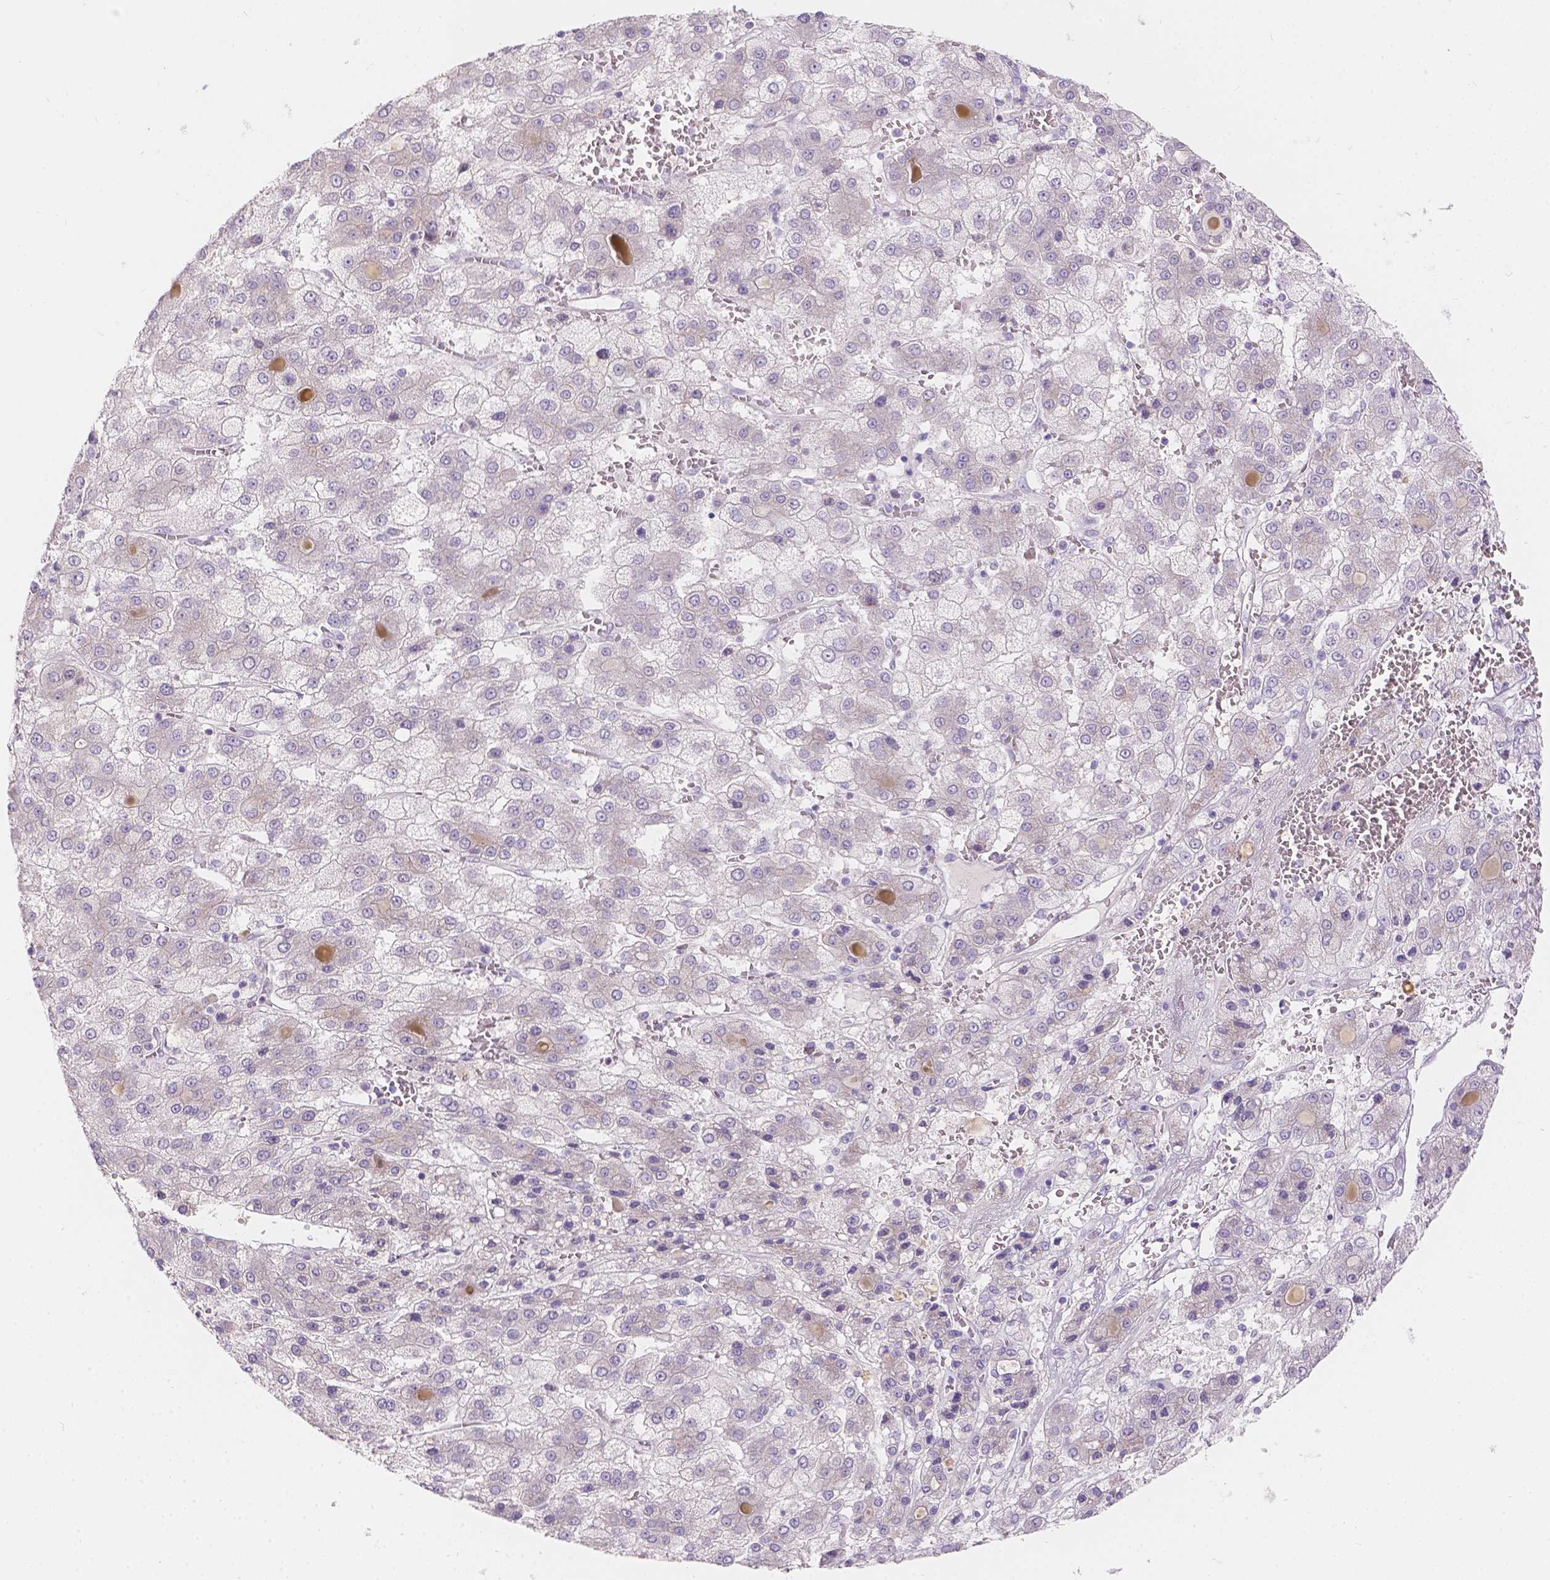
{"staining": {"intensity": "negative", "quantity": "none", "location": "none"}, "tissue": "liver cancer", "cell_type": "Tumor cells", "image_type": "cancer", "snomed": [{"axis": "morphology", "description": "Carcinoma, Hepatocellular, NOS"}, {"axis": "topography", "description": "Liver"}], "caption": "Tumor cells show no significant protein positivity in liver cancer (hepatocellular carcinoma).", "gene": "HTN3", "patient": {"sex": "male", "age": 73}}